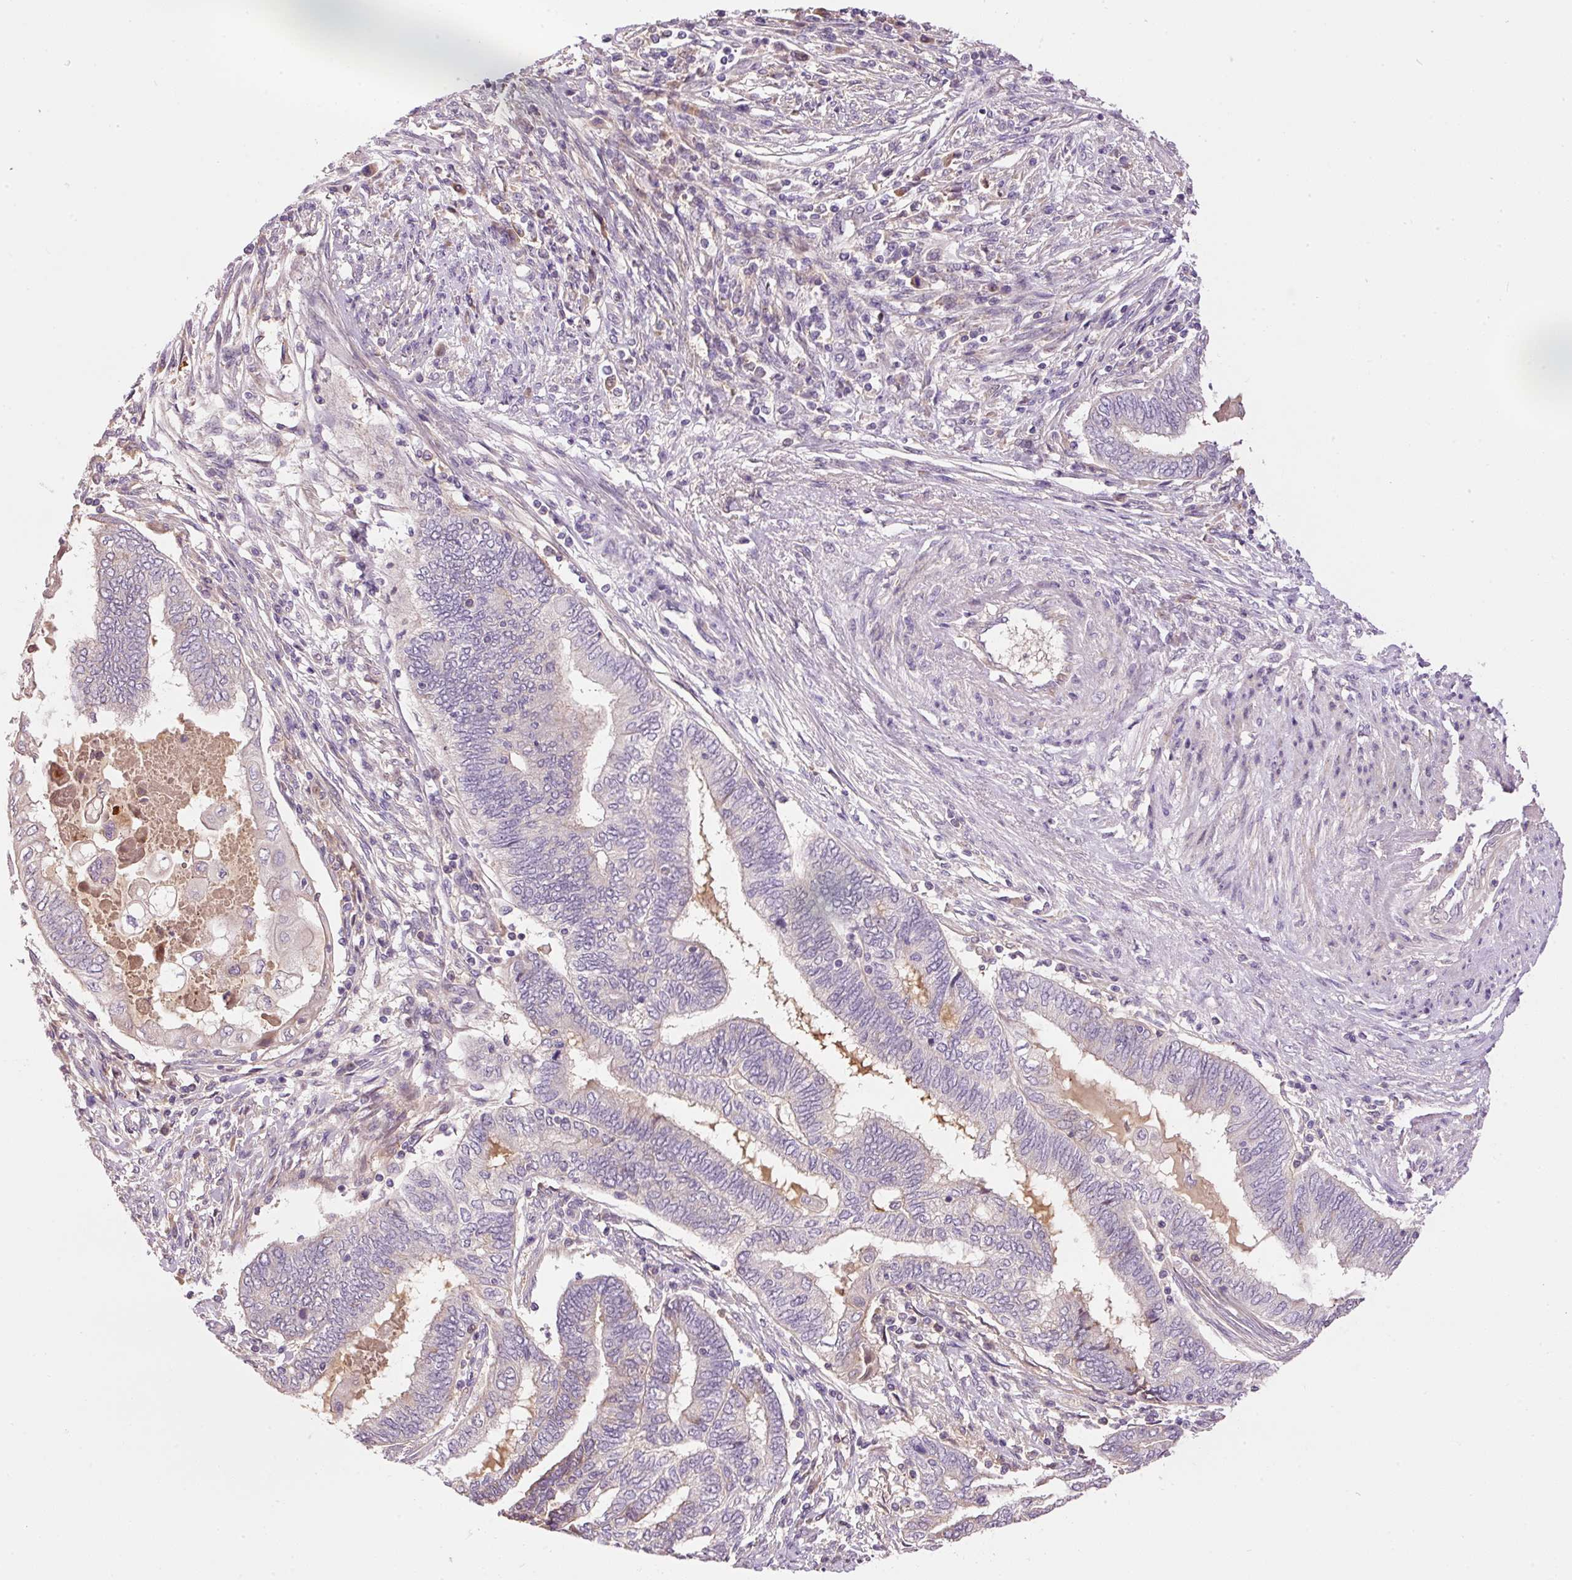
{"staining": {"intensity": "weak", "quantity": "<25%", "location": "cytoplasmic/membranous"}, "tissue": "endometrial cancer", "cell_type": "Tumor cells", "image_type": "cancer", "snomed": [{"axis": "morphology", "description": "Adenocarcinoma, NOS"}, {"axis": "topography", "description": "Uterus"}, {"axis": "topography", "description": "Endometrium"}], "caption": "Photomicrograph shows no significant protein expression in tumor cells of adenocarcinoma (endometrial).", "gene": "CMTM8", "patient": {"sex": "female", "age": 70}}